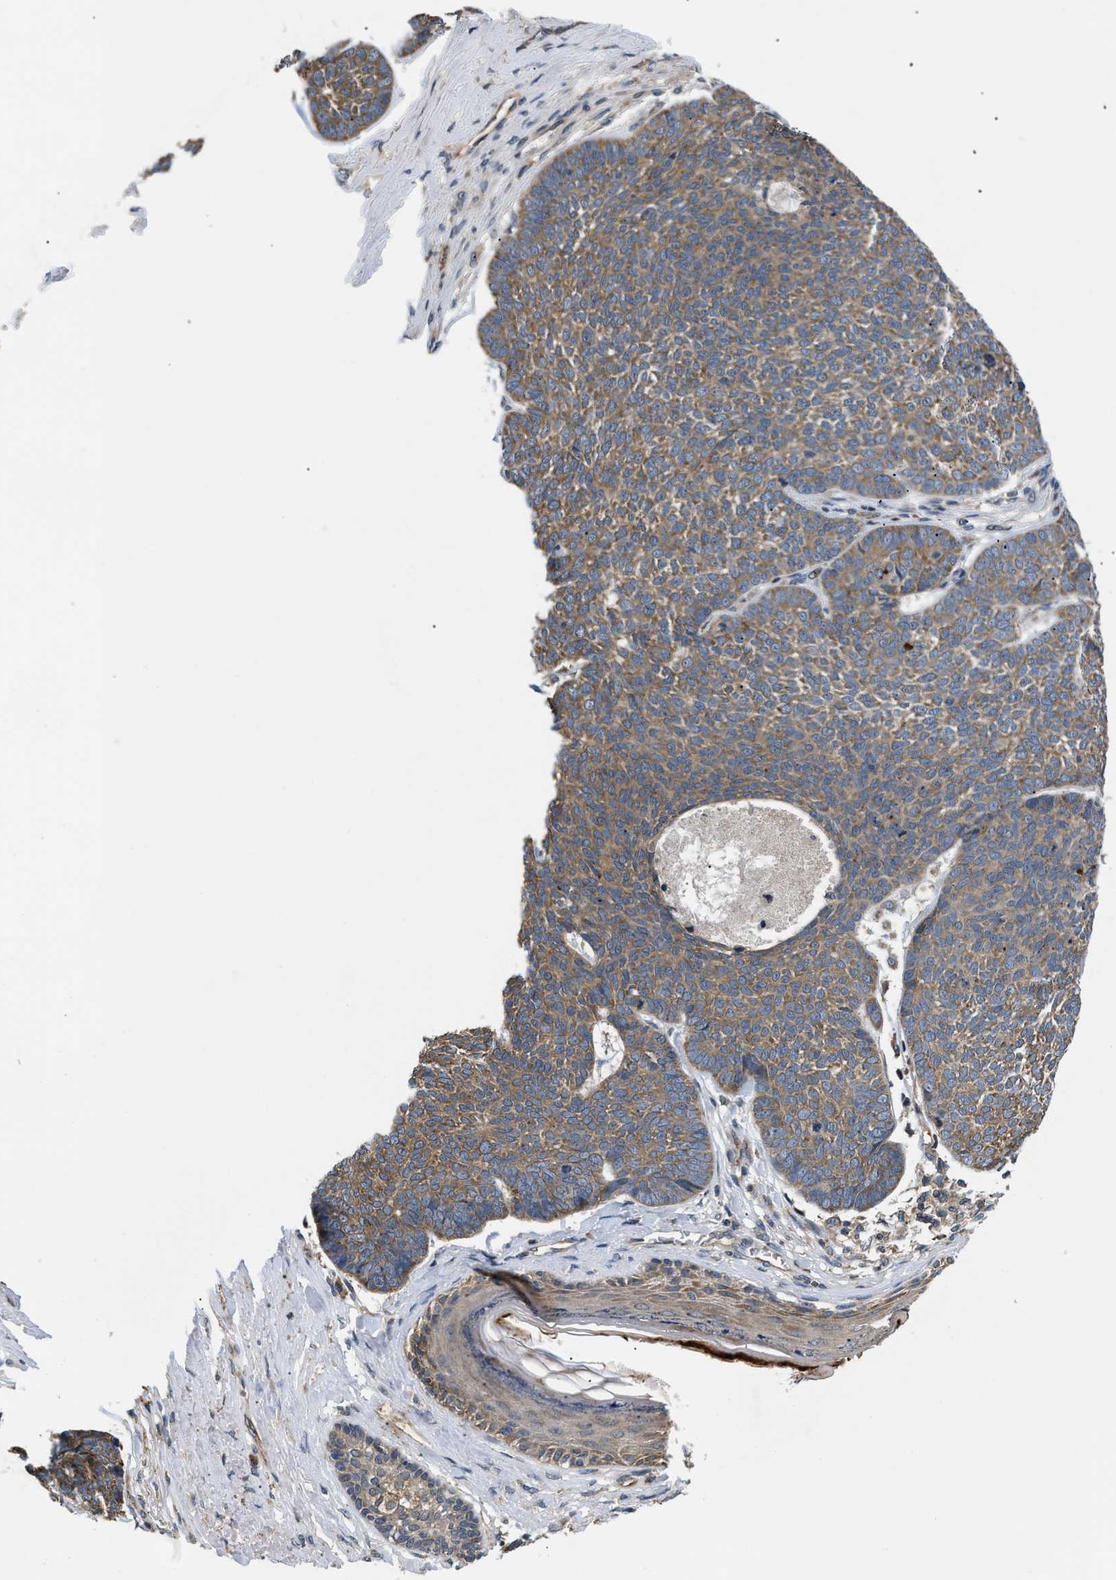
{"staining": {"intensity": "moderate", "quantity": ">75%", "location": "cytoplasmic/membranous"}, "tissue": "skin cancer", "cell_type": "Tumor cells", "image_type": "cancer", "snomed": [{"axis": "morphology", "description": "Basal cell carcinoma"}, {"axis": "topography", "description": "Skin"}], "caption": "This image shows immunohistochemistry (IHC) staining of basal cell carcinoma (skin), with medium moderate cytoplasmic/membranous staining in about >75% of tumor cells.", "gene": "HMGCR", "patient": {"sex": "male", "age": 84}}